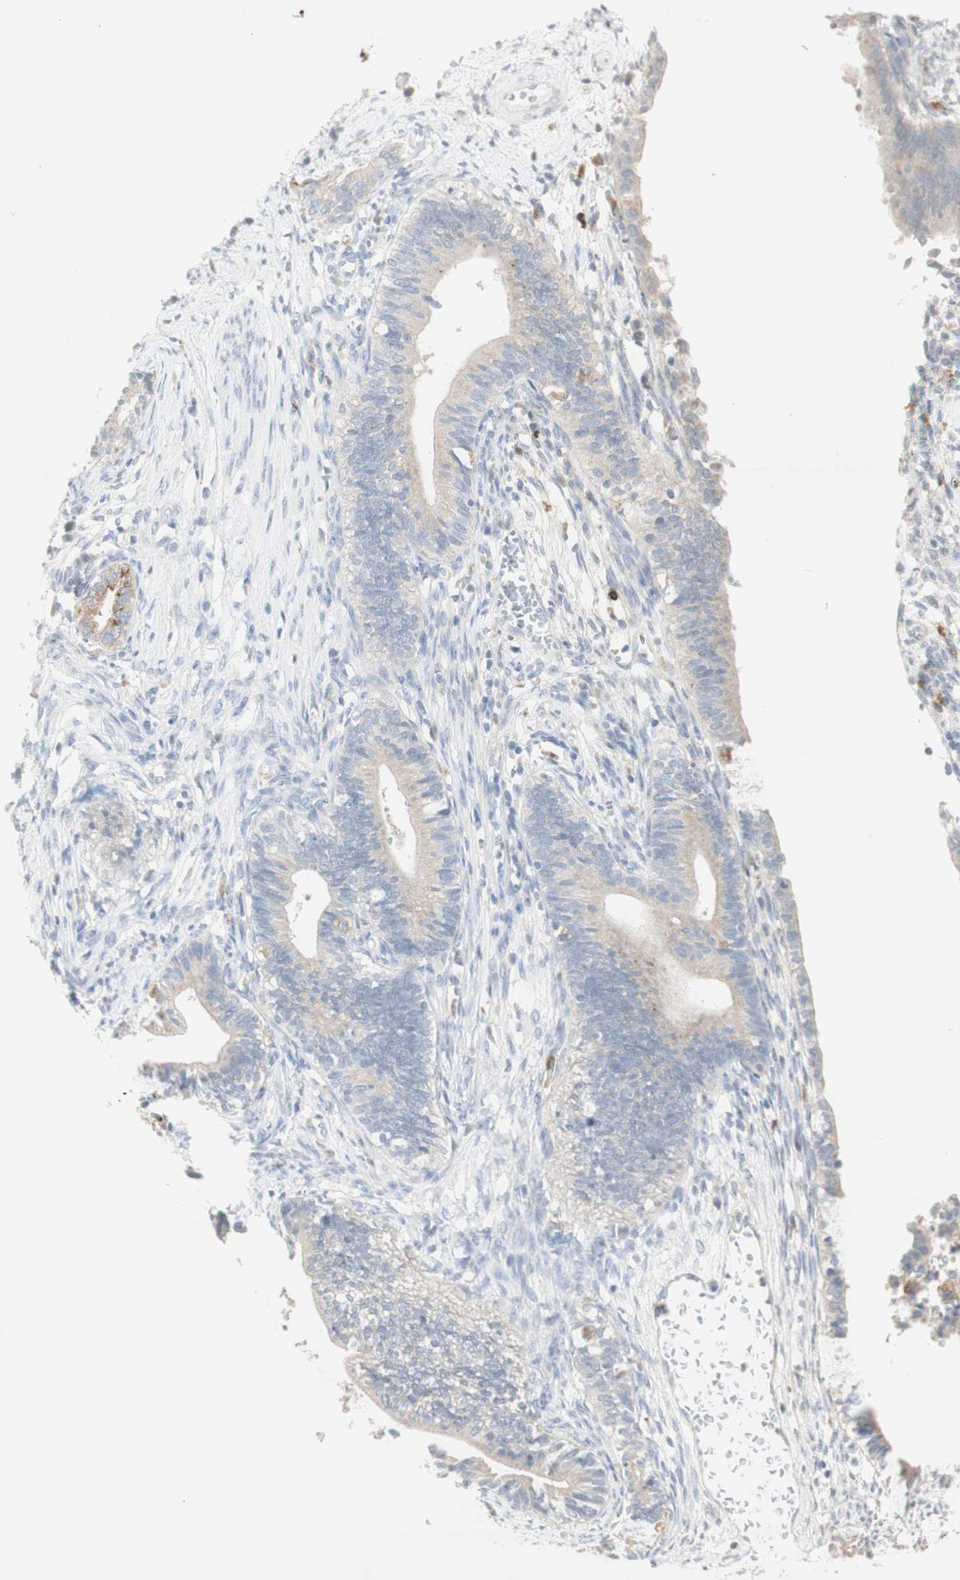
{"staining": {"intensity": "weak", "quantity": "<25%", "location": "cytoplasmic/membranous"}, "tissue": "cervical cancer", "cell_type": "Tumor cells", "image_type": "cancer", "snomed": [{"axis": "morphology", "description": "Adenocarcinoma, NOS"}, {"axis": "topography", "description": "Cervix"}], "caption": "Tumor cells are negative for protein expression in human adenocarcinoma (cervical).", "gene": "ATP6V1B1", "patient": {"sex": "female", "age": 44}}